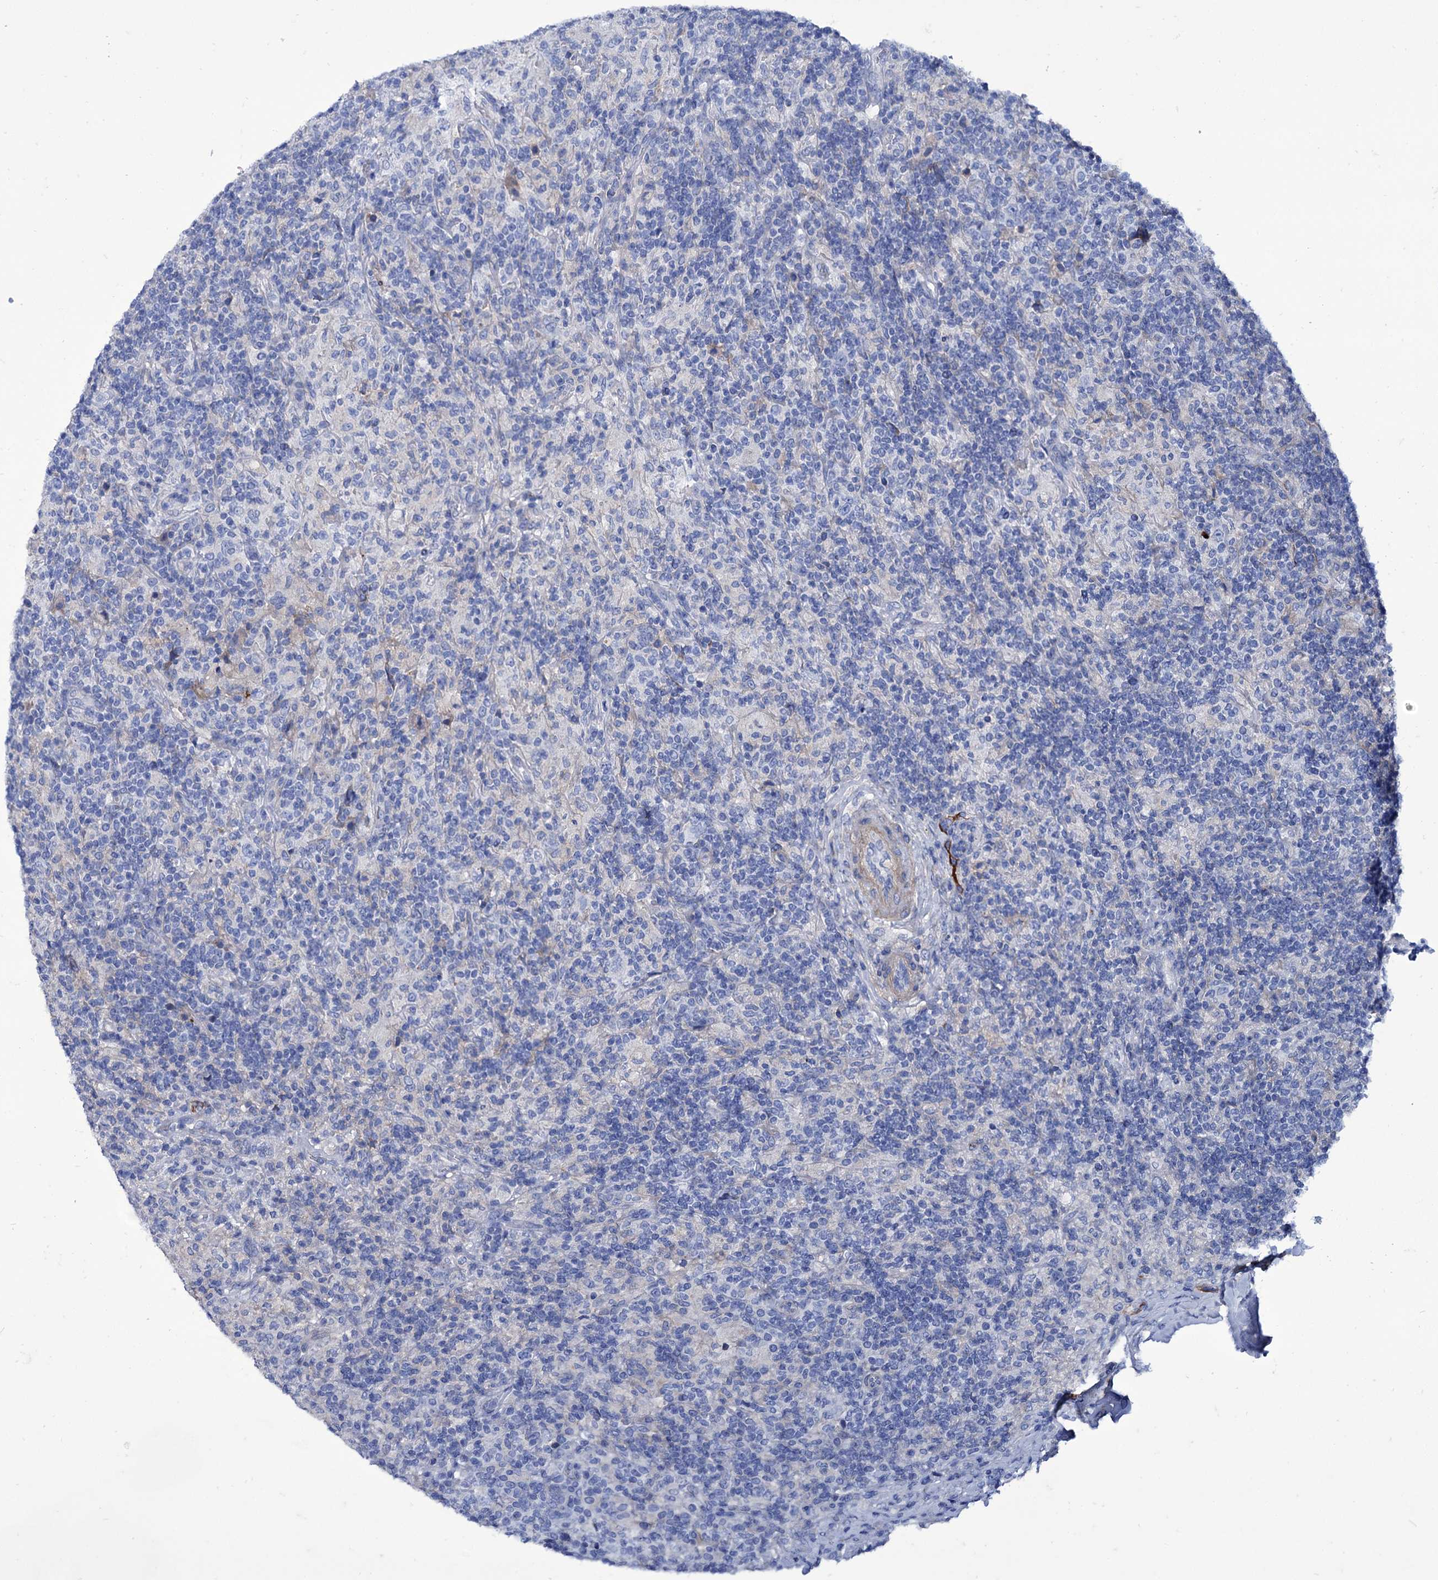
{"staining": {"intensity": "negative", "quantity": "none", "location": "none"}, "tissue": "lymphoma", "cell_type": "Tumor cells", "image_type": "cancer", "snomed": [{"axis": "morphology", "description": "Hodgkin's disease, NOS"}, {"axis": "topography", "description": "Lymph node"}], "caption": "IHC of human lymphoma reveals no positivity in tumor cells.", "gene": "AXL", "patient": {"sex": "male", "age": 70}}